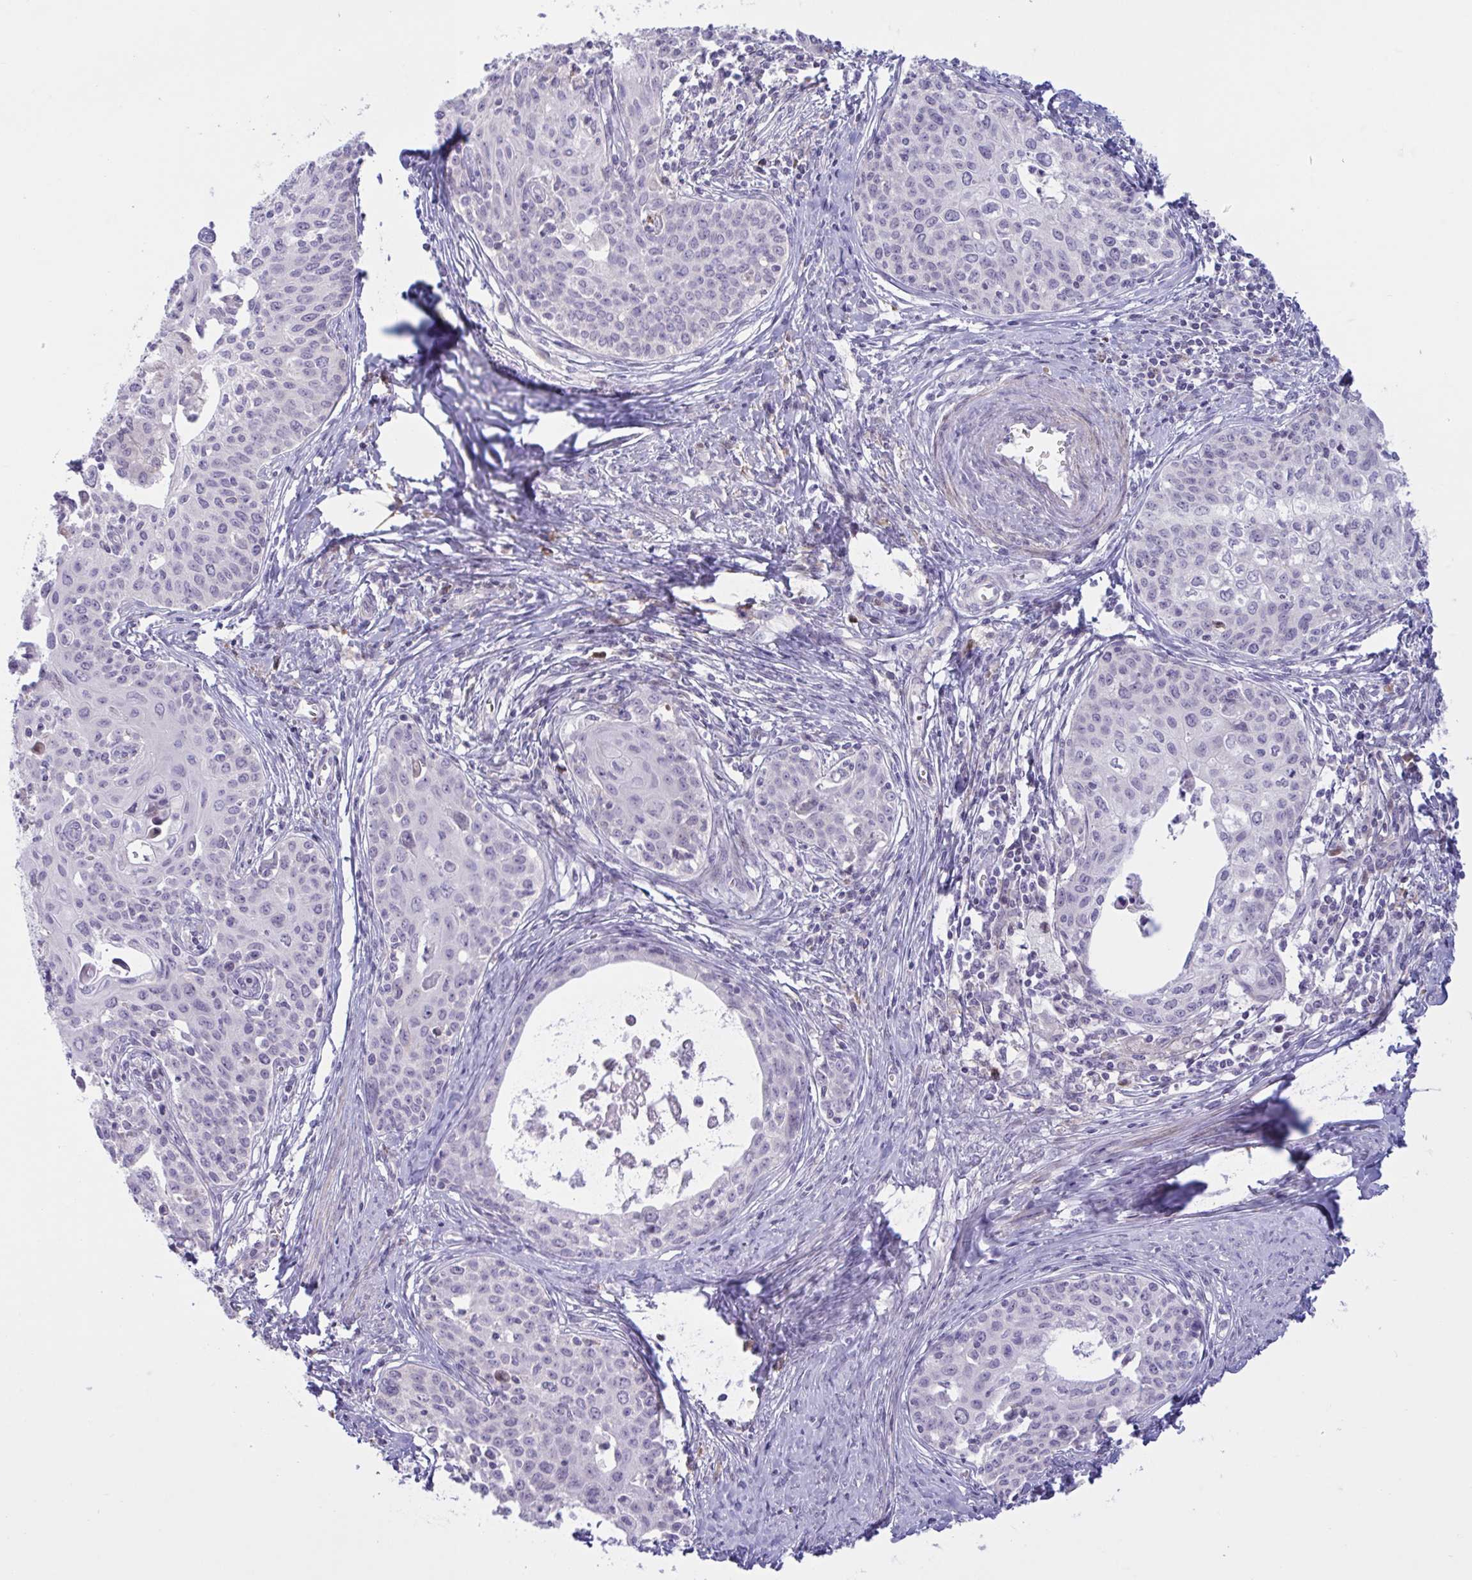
{"staining": {"intensity": "negative", "quantity": "none", "location": "none"}, "tissue": "cervical cancer", "cell_type": "Tumor cells", "image_type": "cancer", "snomed": [{"axis": "morphology", "description": "Squamous cell carcinoma, NOS"}, {"axis": "morphology", "description": "Adenocarcinoma, NOS"}, {"axis": "topography", "description": "Cervix"}], "caption": "Human cervical cancer stained for a protein using immunohistochemistry exhibits no staining in tumor cells.", "gene": "VWC2", "patient": {"sex": "female", "age": 52}}